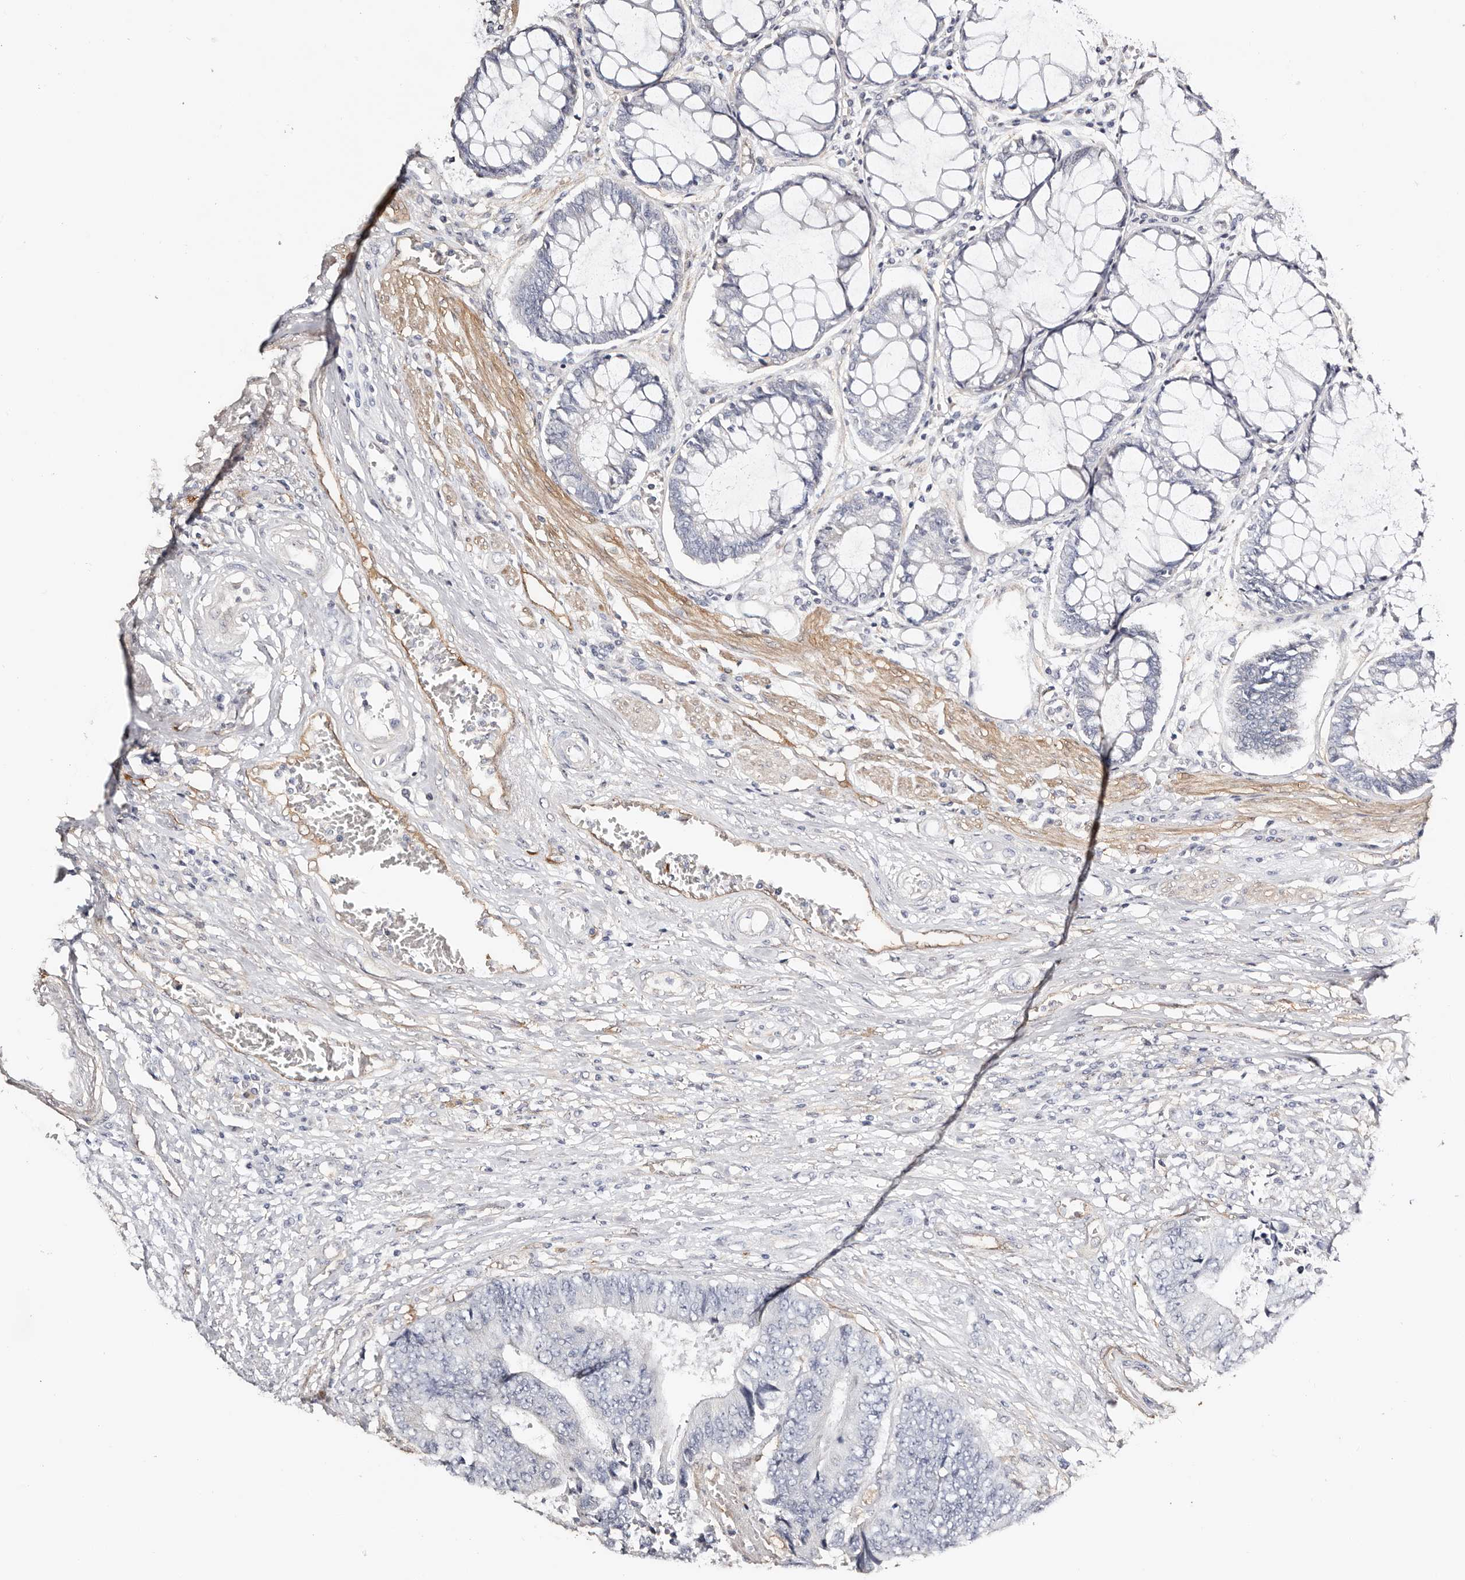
{"staining": {"intensity": "negative", "quantity": "none", "location": "none"}, "tissue": "colorectal cancer", "cell_type": "Tumor cells", "image_type": "cancer", "snomed": [{"axis": "morphology", "description": "Adenocarcinoma, NOS"}, {"axis": "topography", "description": "Rectum"}], "caption": "An image of human colorectal adenocarcinoma is negative for staining in tumor cells.", "gene": "TGM2", "patient": {"sex": "male", "age": 84}}